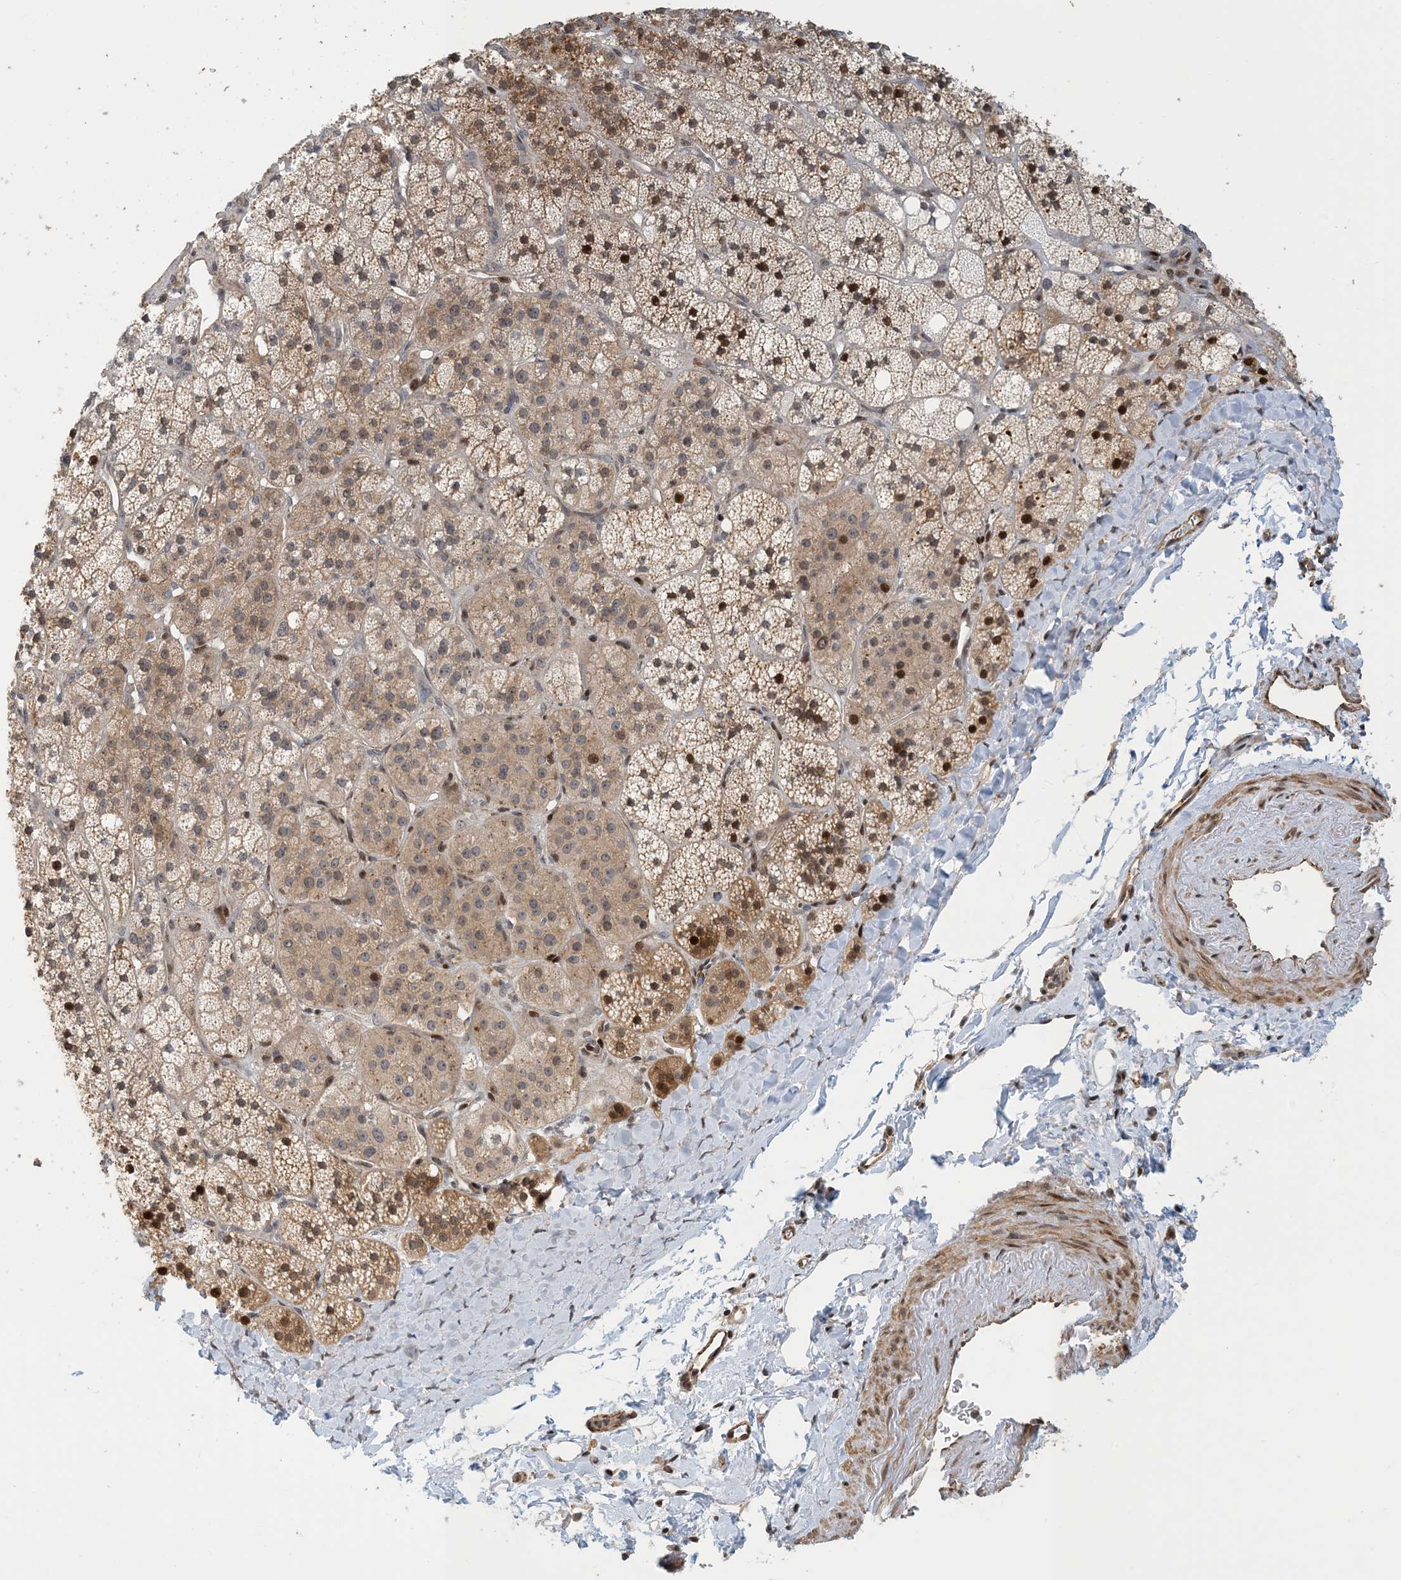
{"staining": {"intensity": "strong", "quantity": "<25%", "location": "nuclear"}, "tissue": "adrenal gland", "cell_type": "Glandular cells", "image_type": "normal", "snomed": [{"axis": "morphology", "description": "Normal tissue, NOS"}, {"axis": "topography", "description": "Adrenal gland"}], "caption": "DAB (3,3'-diaminobenzidine) immunohistochemical staining of benign adrenal gland reveals strong nuclear protein expression in approximately <25% of glandular cells.", "gene": "MAPKBP1", "patient": {"sex": "male", "age": 61}}